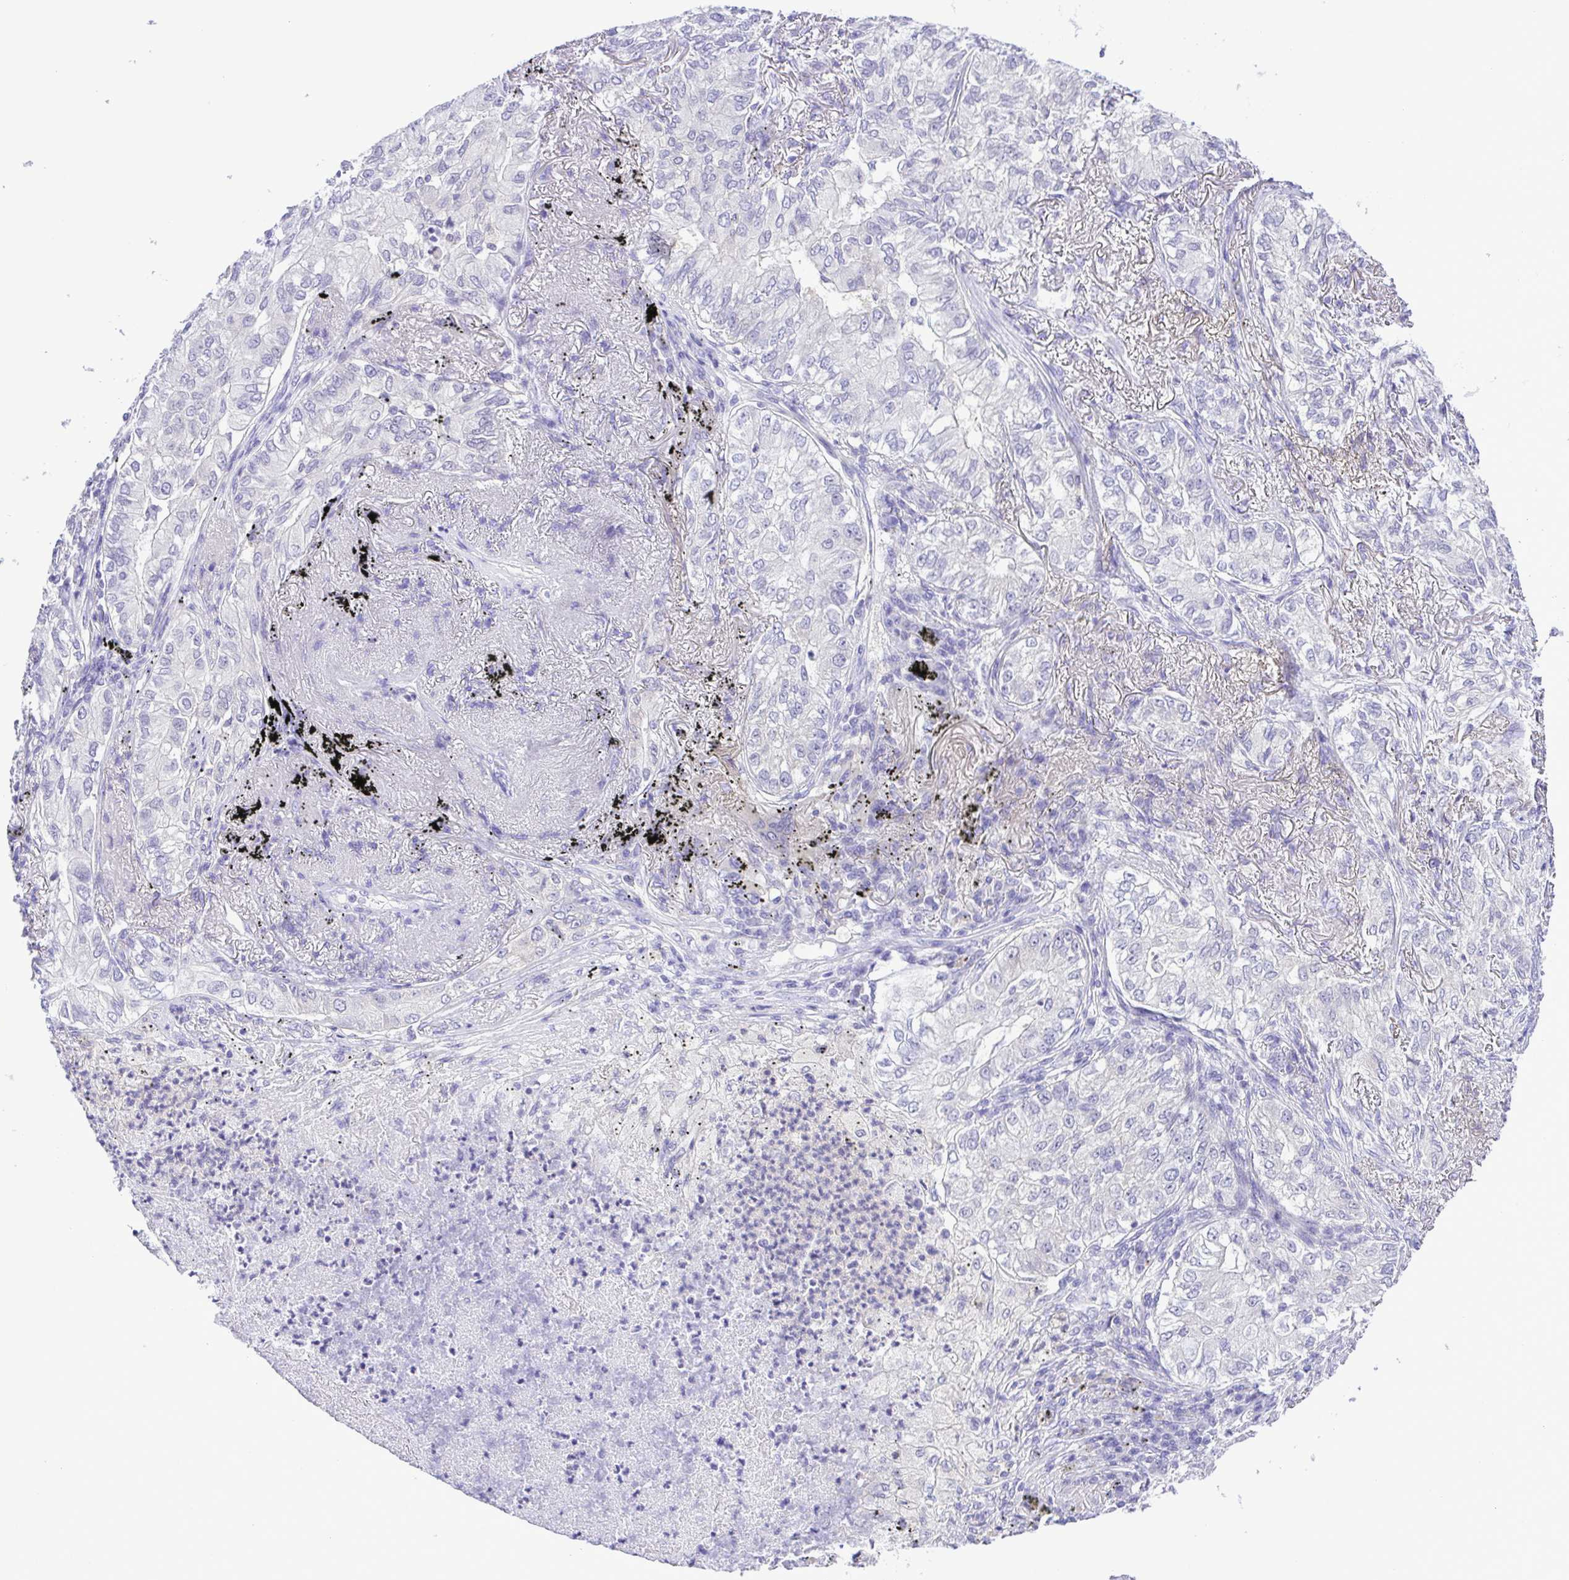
{"staining": {"intensity": "negative", "quantity": "none", "location": "none"}, "tissue": "lung cancer", "cell_type": "Tumor cells", "image_type": "cancer", "snomed": [{"axis": "morphology", "description": "Adenocarcinoma, NOS"}, {"axis": "topography", "description": "Lung"}], "caption": "A high-resolution photomicrograph shows IHC staining of adenocarcinoma (lung), which exhibits no significant expression in tumor cells.", "gene": "SYT1", "patient": {"sex": "female", "age": 73}}